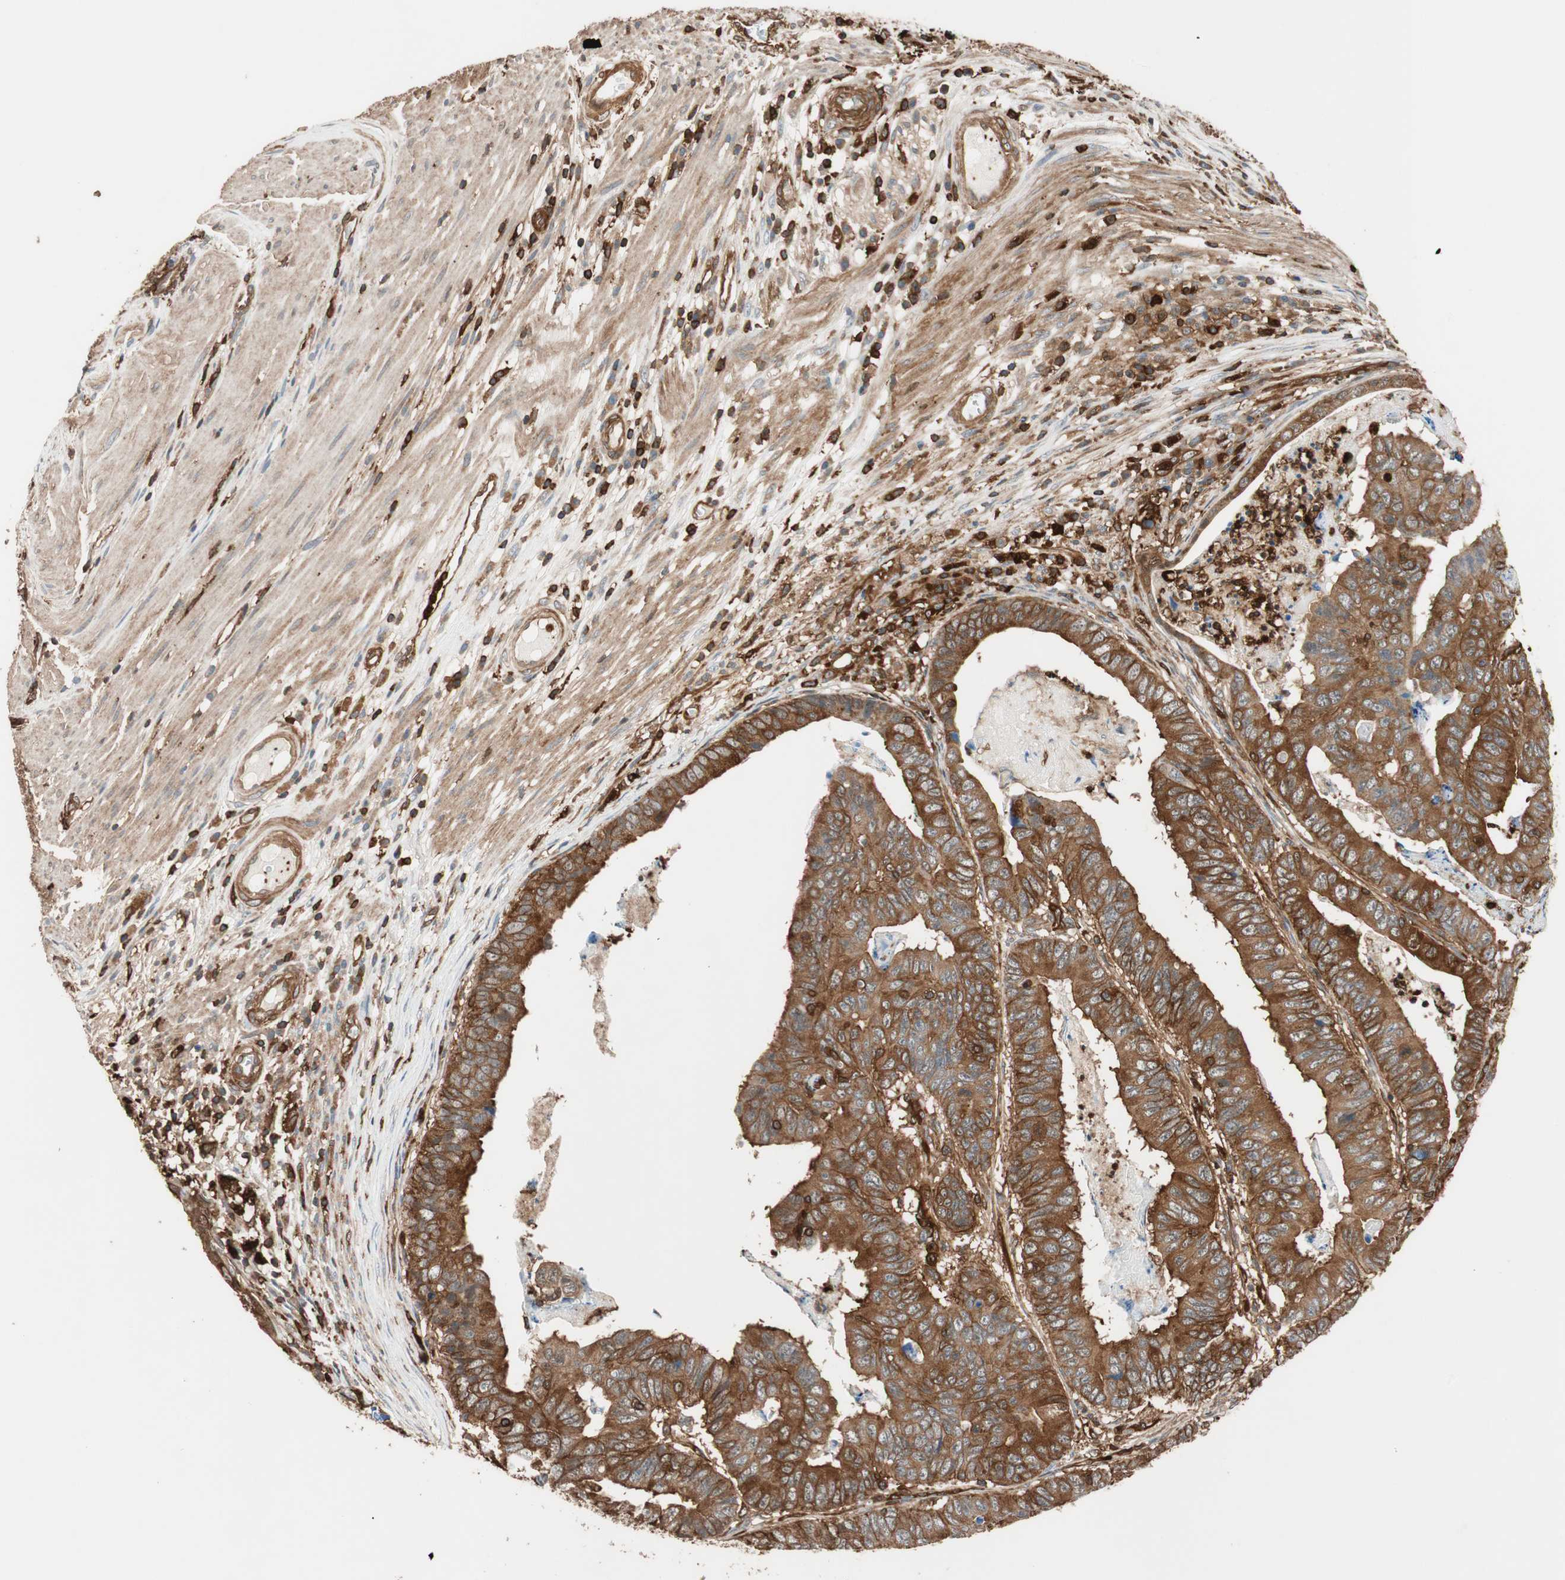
{"staining": {"intensity": "strong", "quantity": ">75%", "location": "cytoplasmic/membranous"}, "tissue": "stomach cancer", "cell_type": "Tumor cells", "image_type": "cancer", "snomed": [{"axis": "morphology", "description": "Adenocarcinoma, NOS"}, {"axis": "topography", "description": "Stomach, lower"}], "caption": "Approximately >75% of tumor cells in human adenocarcinoma (stomach) show strong cytoplasmic/membranous protein expression as visualized by brown immunohistochemical staining.", "gene": "VASP", "patient": {"sex": "male", "age": 77}}